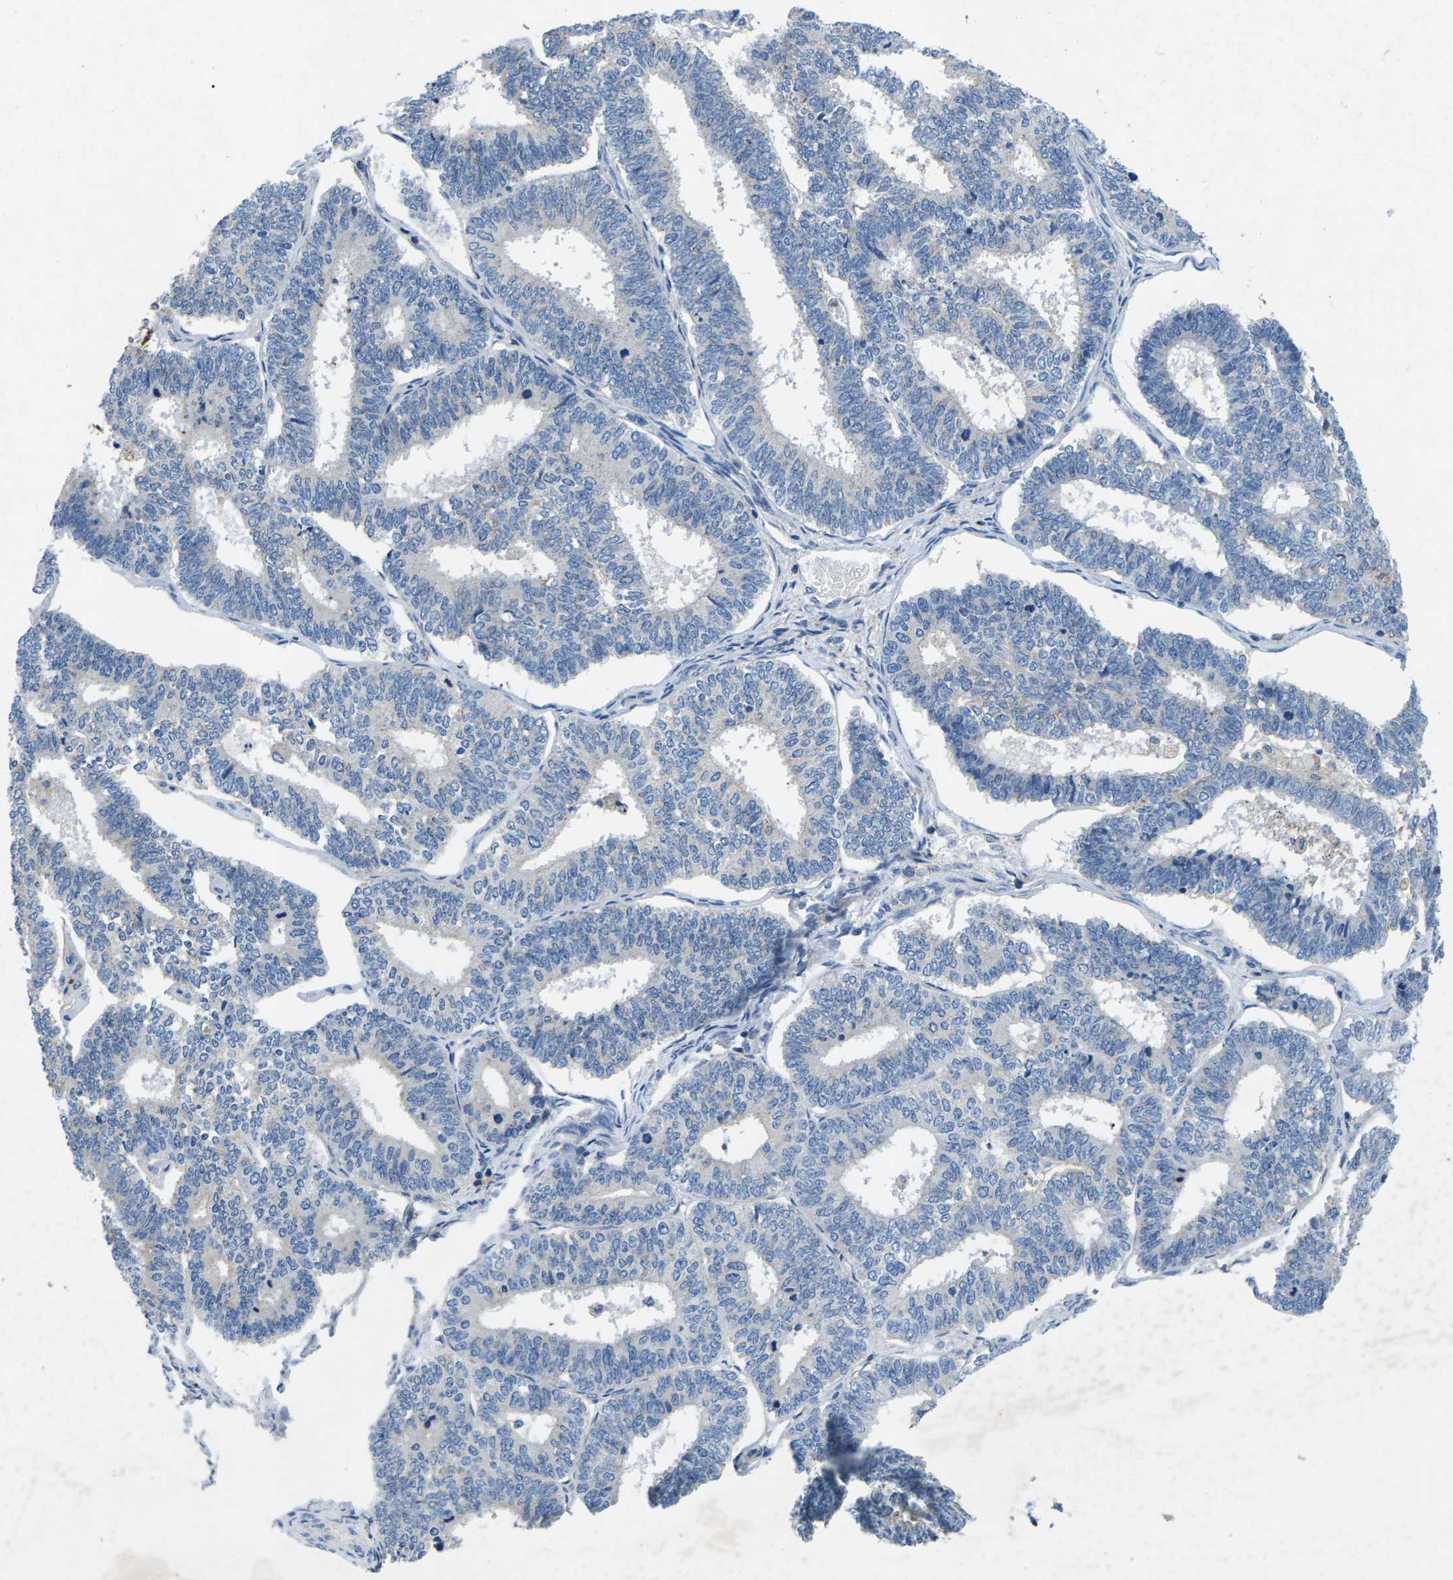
{"staining": {"intensity": "negative", "quantity": "none", "location": "none"}, "tissue": "endometrial cancer", "cell_type": "Tumor cells", "image_type": "cancer", "snomed": [{"axis": "morphology", "description": "Adenocarcinoma, NOS"}, {"axis": "topography", "description": "Endometrium"}], "caption": "Immunohistochemistry micrograph of neoplastic tissue: human adenocarcinoma (endometrial) stained with DAB (3,3'-diaminobenzidine) demonstrates no significant protein staining in tumor cells.", "gene": "PDCD6IP", "patient": {"sex": "female", "age": 70}}